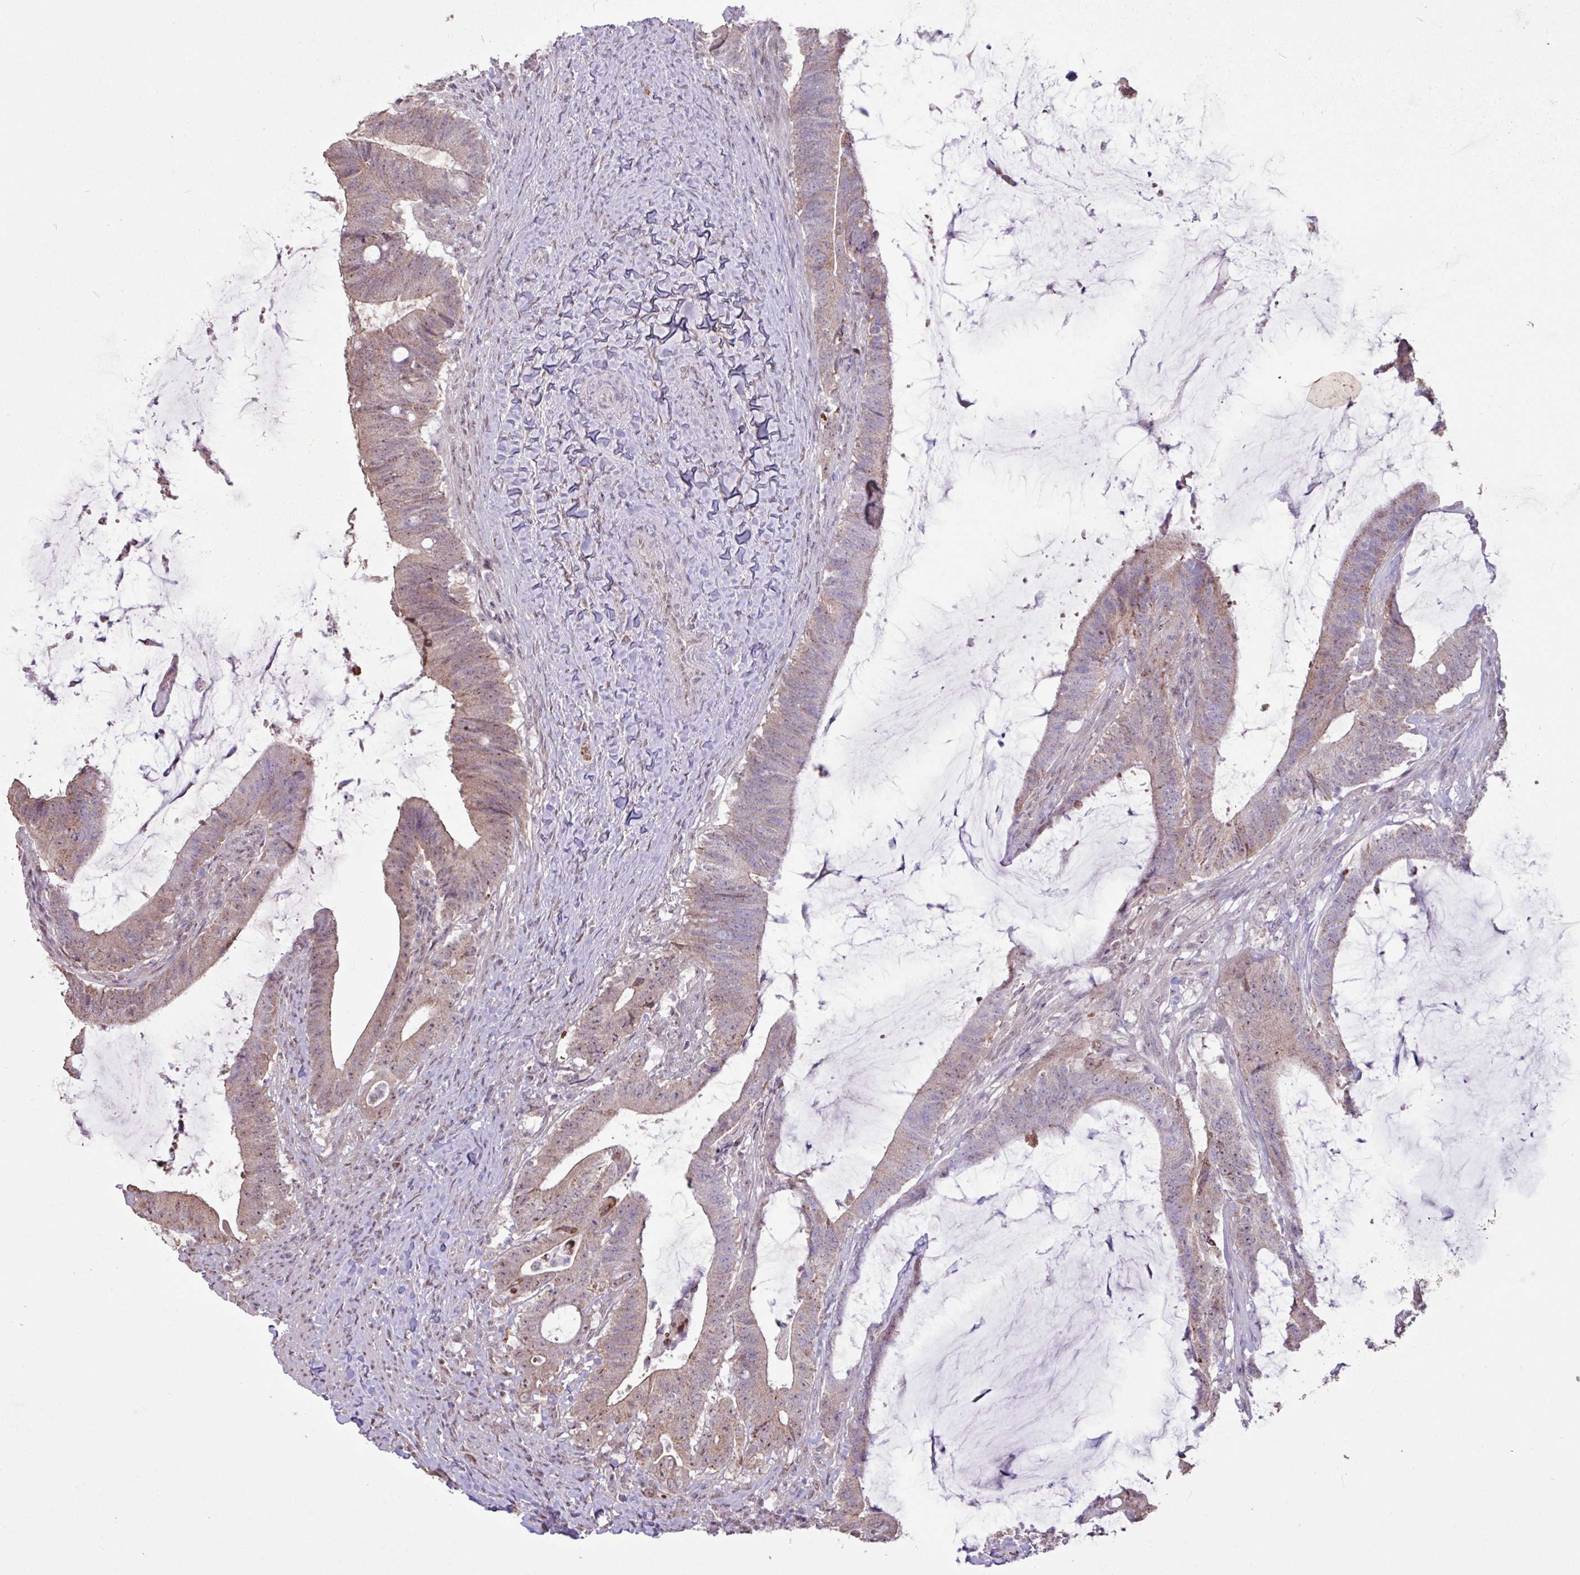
{"staining": {"intensity": "weak", "quantity": "25%-75%", "location": "cytoplasmic/membranous,nuclear"}, "tissue": "colorectal cancer", "cell_type": "Tumor cells", "image_type": "cancer", "snomed": [{"axis": "morphology", "description": "Adenocarcinoma, NOS"}, {"axis": "topography", "description": "Colon"}], "caption": "Human colorectal cancer (adenocarcinoma) stained with a protein marker reveals weak staining in tumor cells.", "gene": "L3MBTL3", "patient": {"sex": "female", "age": 43}}